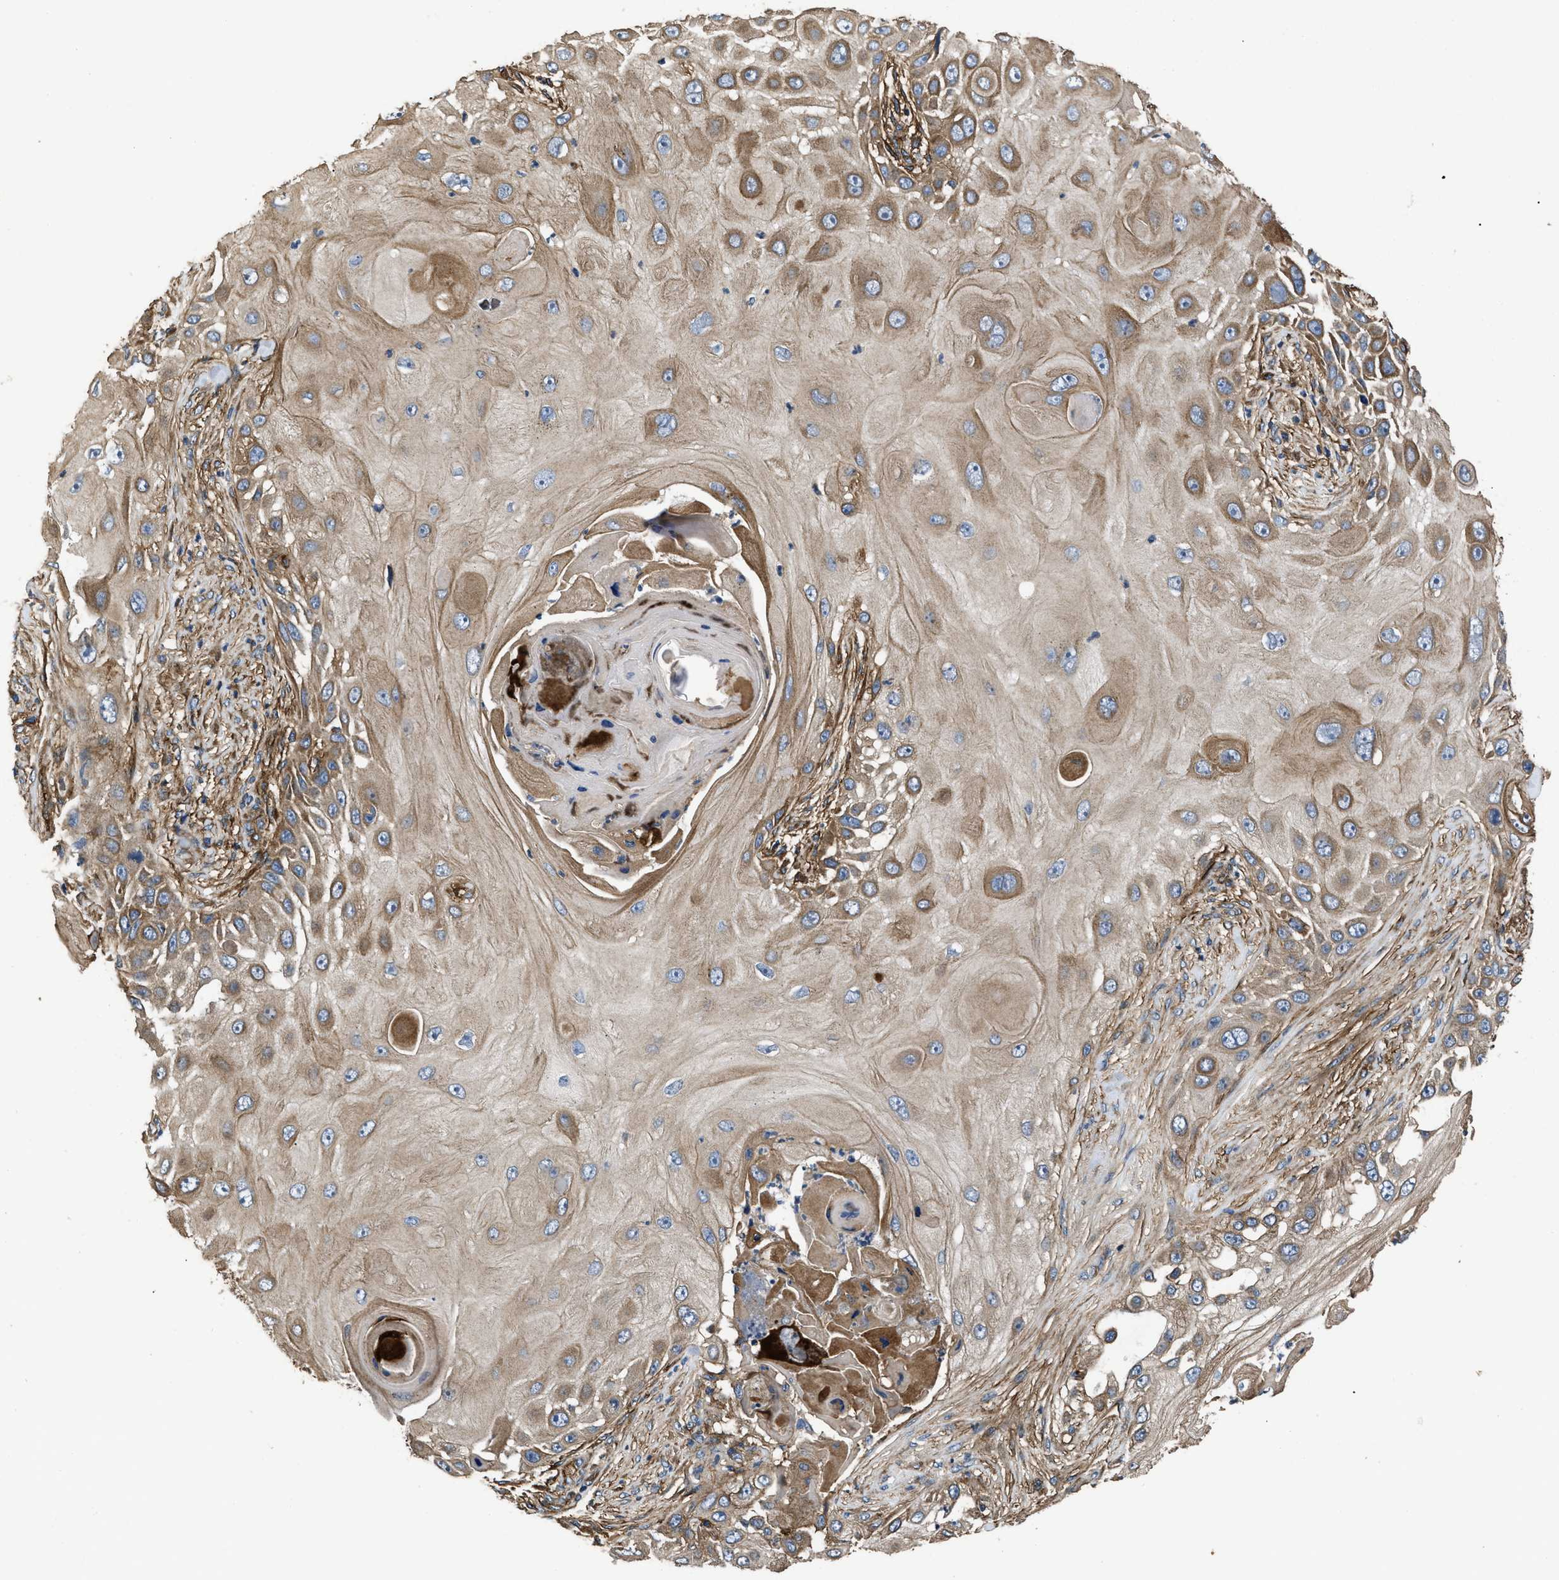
{"staining": {"intensity": "moderate", "quantity": "25%-75%", "location": "cytoplasmic/membranous"}, "tissue": "skin cancer", "cell_type": "Tumor cells", "image_type": "cancer", "snomed": [{"axis": "morphology", "description": "Squamous cell carcinoma, NOS"}, {"axis": "topography", "description": "Skin"}], "caption": "Brown immunohistochemical staining in squamous cell carcinoma (skin) reveals moderate cytoplasmic/membranous expression in about 25%-75% of tumor cells.", "gene": "NT5E", "patient": {"sex": "female", "age": 44}}